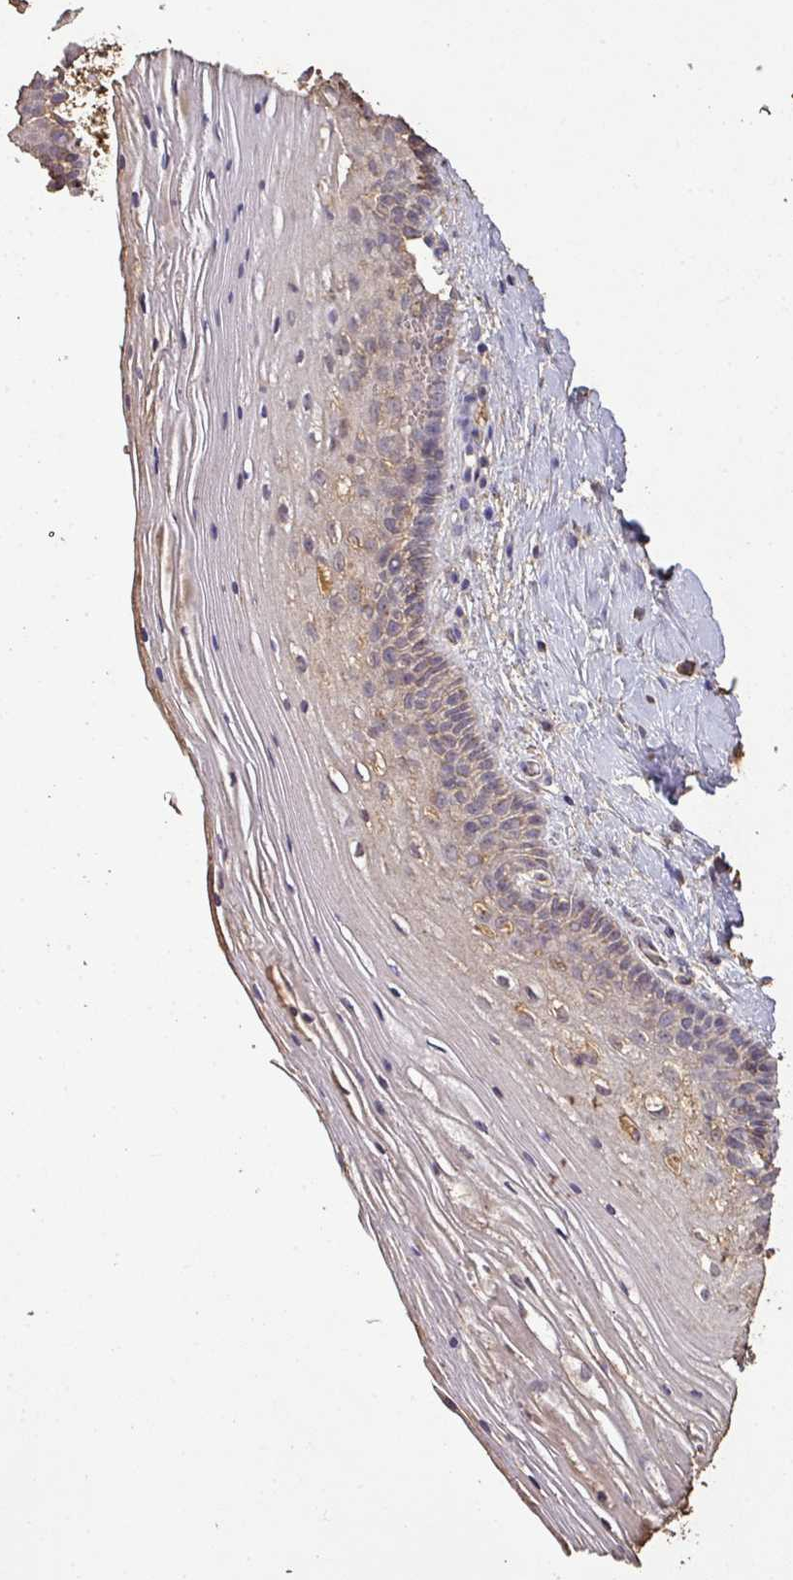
{"staining": {"intensity": "moderate", "quantity": "25%-75%", "location": "cytoplasmic/membranous"}, "tissue": "cervix", "cell_type": "Glandular cells", "image_type": "normal", "snomed": [{"axis": "morphology", "description": "Normal tissue, NOS"}, {"axis": "topography", "description": "Cervix"}], "caption": "Glandular cells exhibit moderate cytoplasmic/membranous staining in about 25%-75% of cells in unremarkable cervix. (Stains: DAB (3,3'-diaminobenzidine) in brown, nuclei in blue, Microscopy: brightfield microscopy at high magnification).", "gene": "ATAT1", "patient": {"sex": "female", "age": 36}}